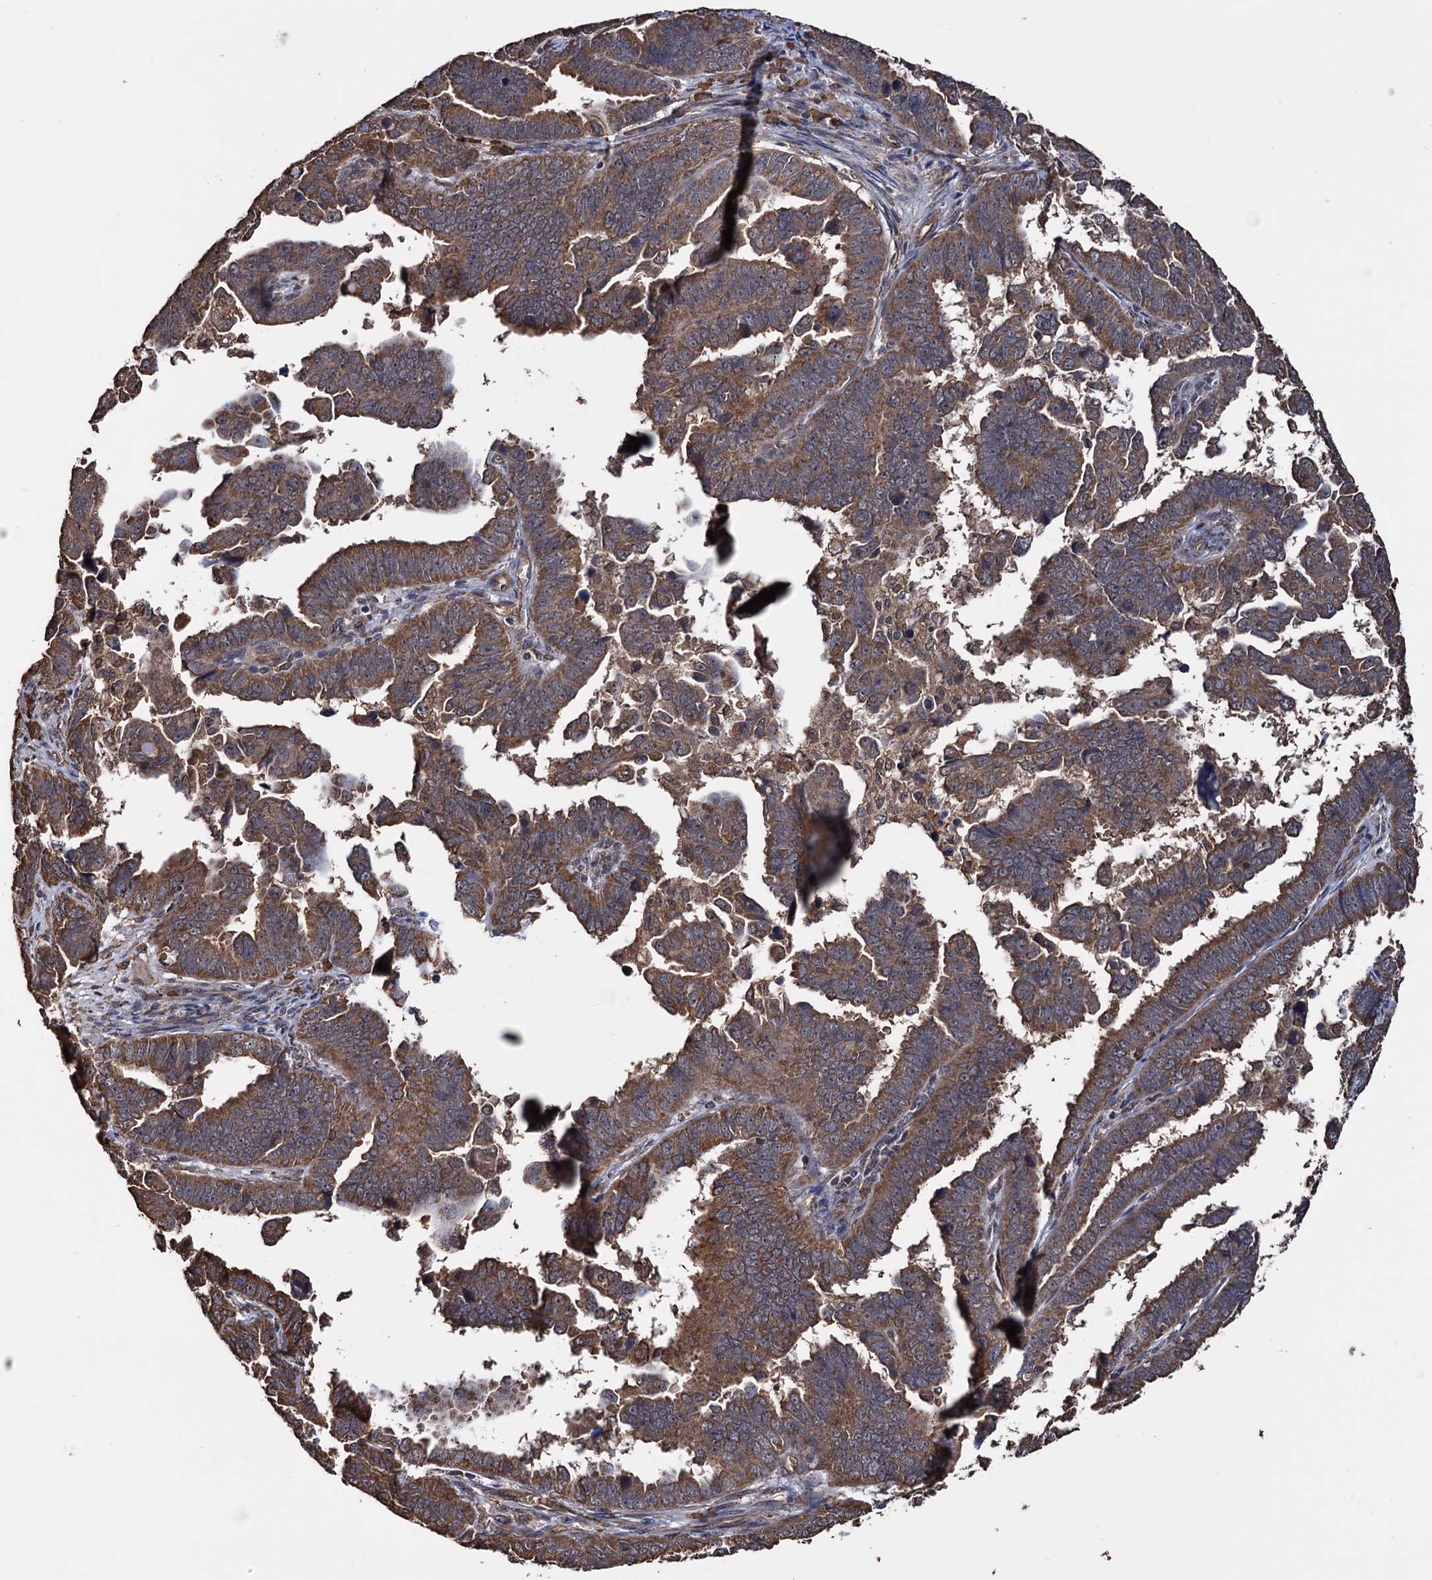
{"staining": {"intensity": "moderate", "quantity": ">75%", "location": "cytoplasmic/membranous"}, "tissue": "endometrial cancer", "cell_type": "Tumor cells", "image_type": "cancer", "snomed": [{"axis": "morphology", "description": "Adenocarcinoma, NOS"}, {"axis": "topography", "description": "Endometrium"}], "caption": "Adenocarcinoma (endometrial) stained for a protein reveals moderate cytoplasmic/membranous positivity in tumor cells. (IHC, brightfield microscopy, high magnification).", "gene": "TBC1D12", "patient": {"sex": "female", "age": 75}}